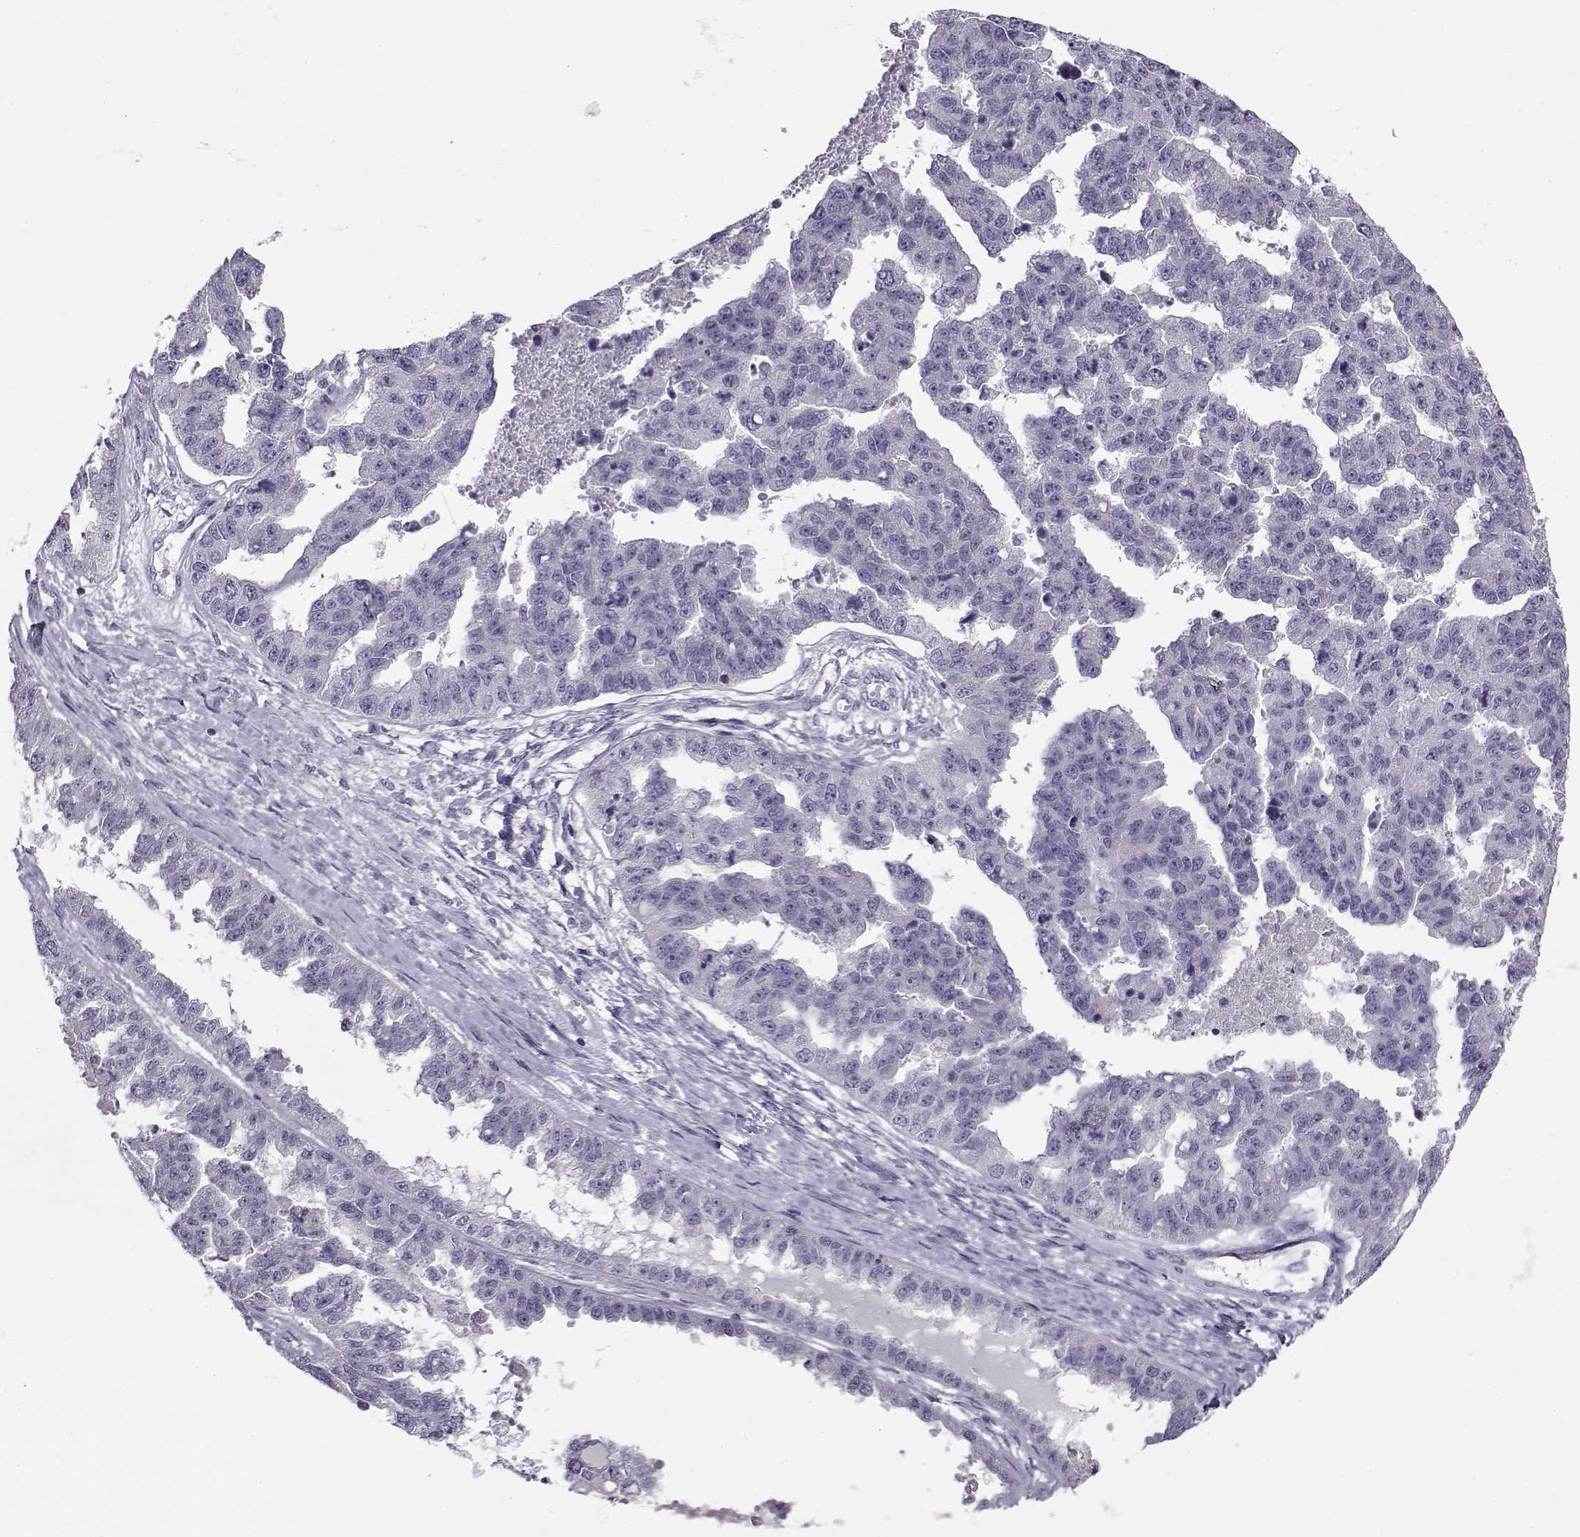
{"staining": {"intensity": "negative", "quantity": "none", "location": "none"}, "tissue": "ovarian cancer", "cell_type": "Tumor cells", "image_type": "cancer", "snomed": [{"axis": "morphology", "description": "Cystadenocarcinoma, serous, NOS"}, {"axis": "topography", "description": "Ovary"}], "caption": "Photomicrograph shows no significant protein expression in tumor cells of serous cystadenocarcinoma (ovarian).", "gene": "GRK1", "patient": {"sex": "female", "age": 58}}